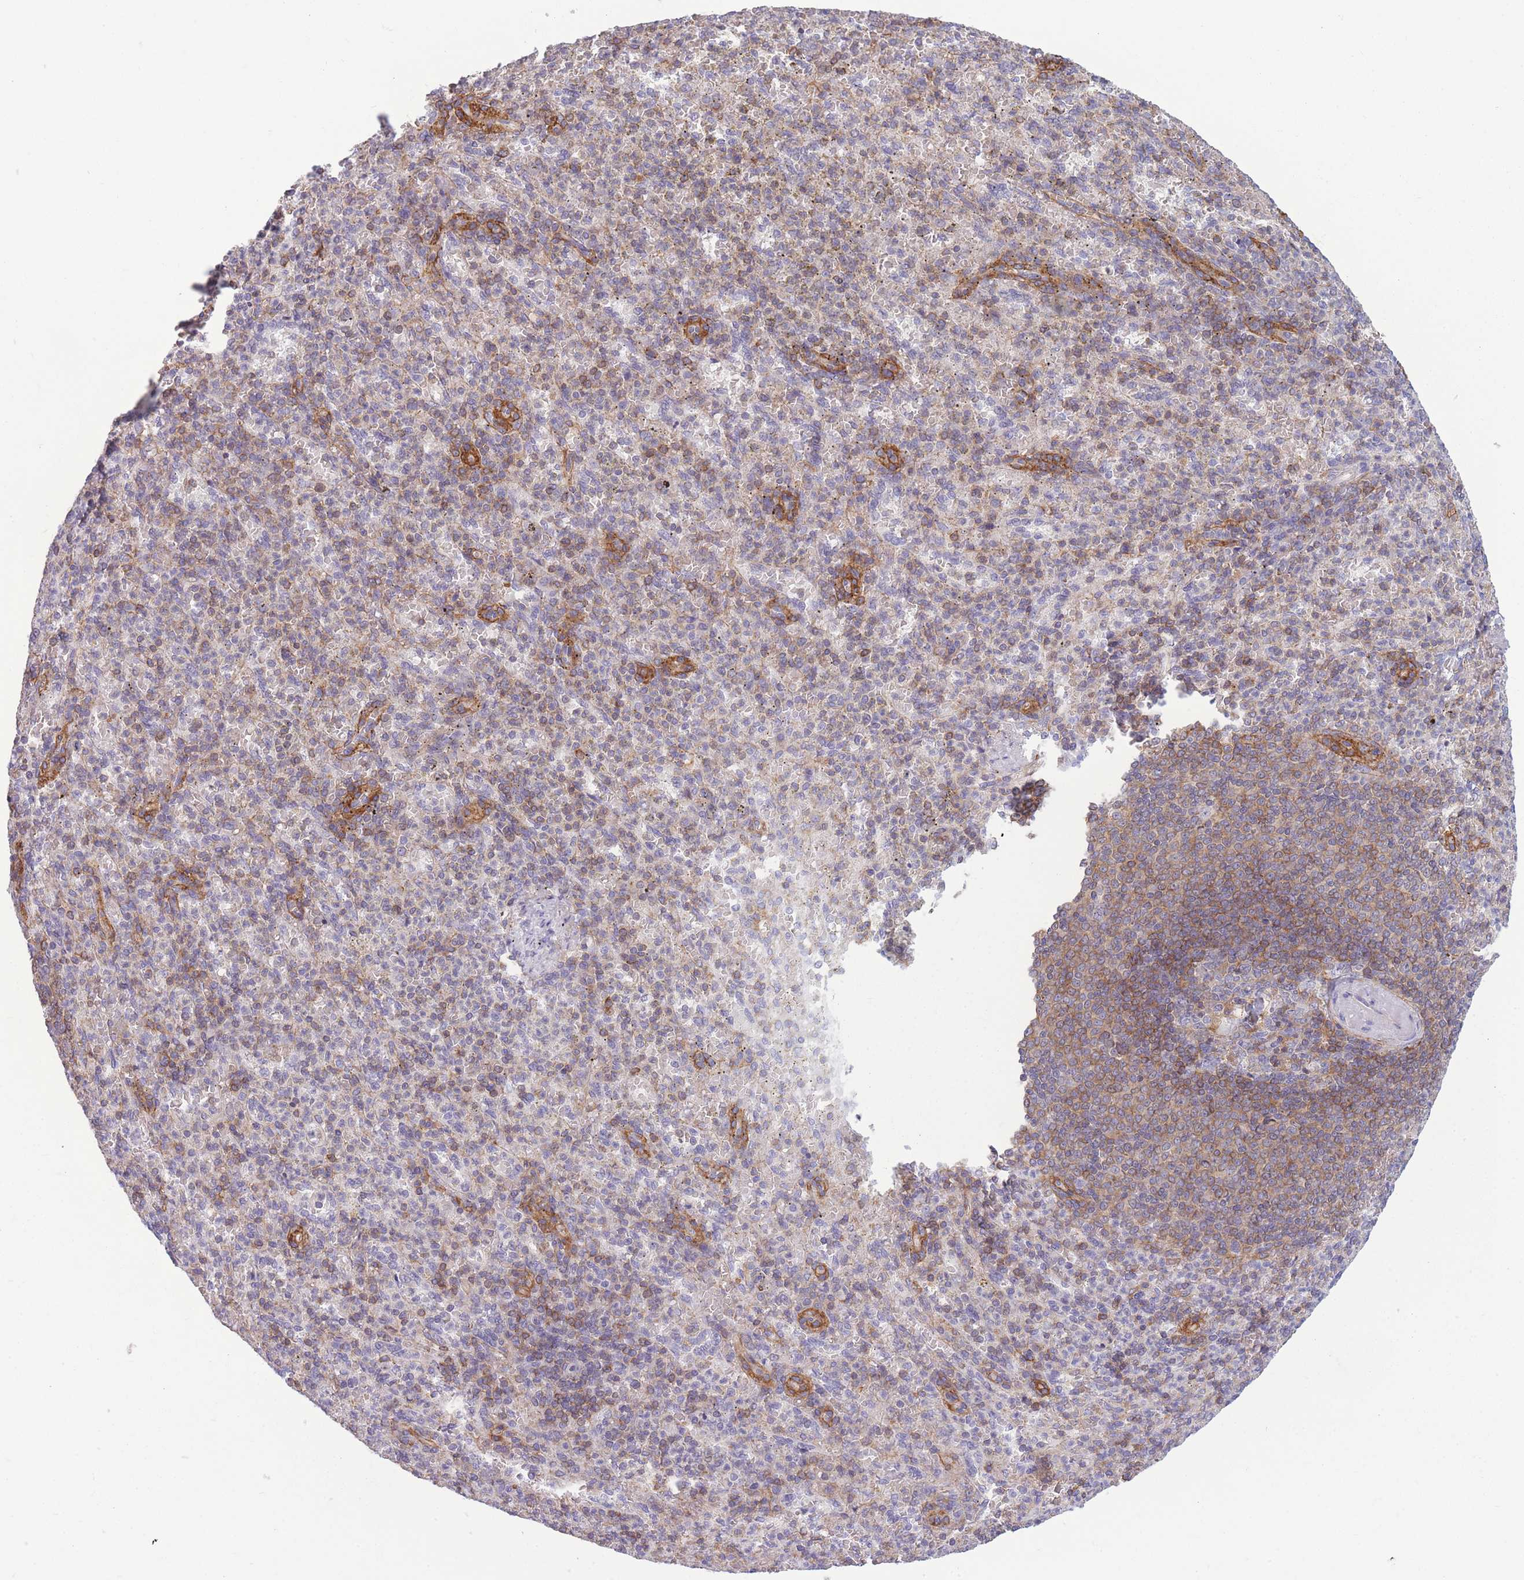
{"staining": {"intensity": "weak", "quantity": "<25%", "location": "cytoplasmic/membranous"}, "tissue": "spleen", "cell_type": "Cells in red pulp", "image_type": "normal", "snomed": [{"axis": "morphology", "description": "Normal tissue, NOS"}, {"axis": "topography", "description": "Spleen"}], "caption": "Immunohistochemistry (IHC) histopathology image of unremarkable spleen: spleen stained with DAB shows no significant protein expression in cells in red pulp. (Immunohistochemistry, brightfield microscopy, high magnification).", "gene": "ADD1", "patient": {"sex": "female", "age": 74}}